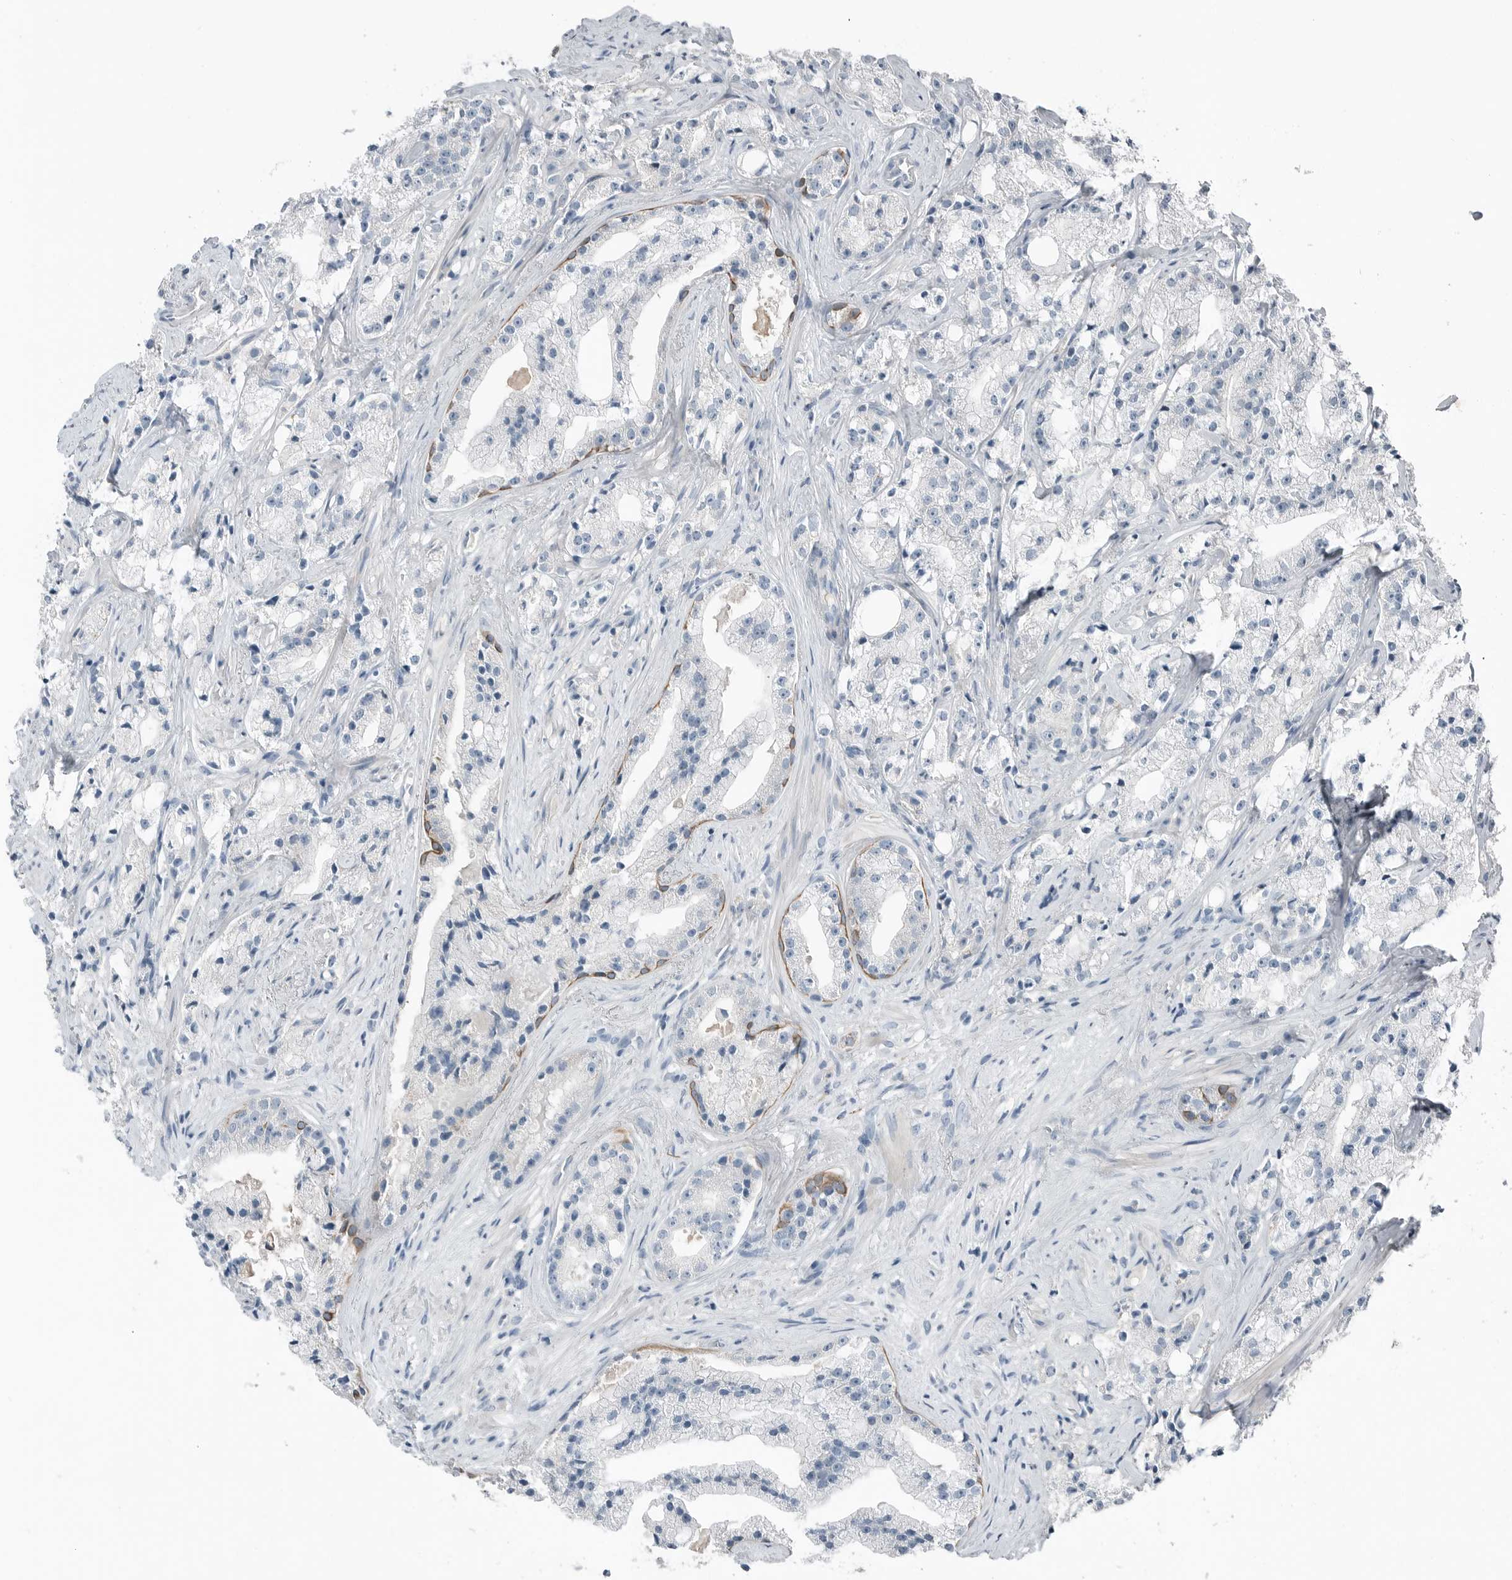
{"staining": {"intensity": "negative", "quantity": "none", "location": "none"}, "tissue": "prostate cancer", "cell_type": "Tumor cells", "image_type": "cancer", "snomed": [{"axis": "morphology", "description": "Adenocarcinoma, High grade"}, {"axis": "topography", "description": "Prostate"}], "caption": "A photomicrograph of human prostate adenocarcinoma (high-grade) is negative for staining in tumor cells.", "gene": "SERPINB7", "patient": {"sex": "male", "age": 64}}